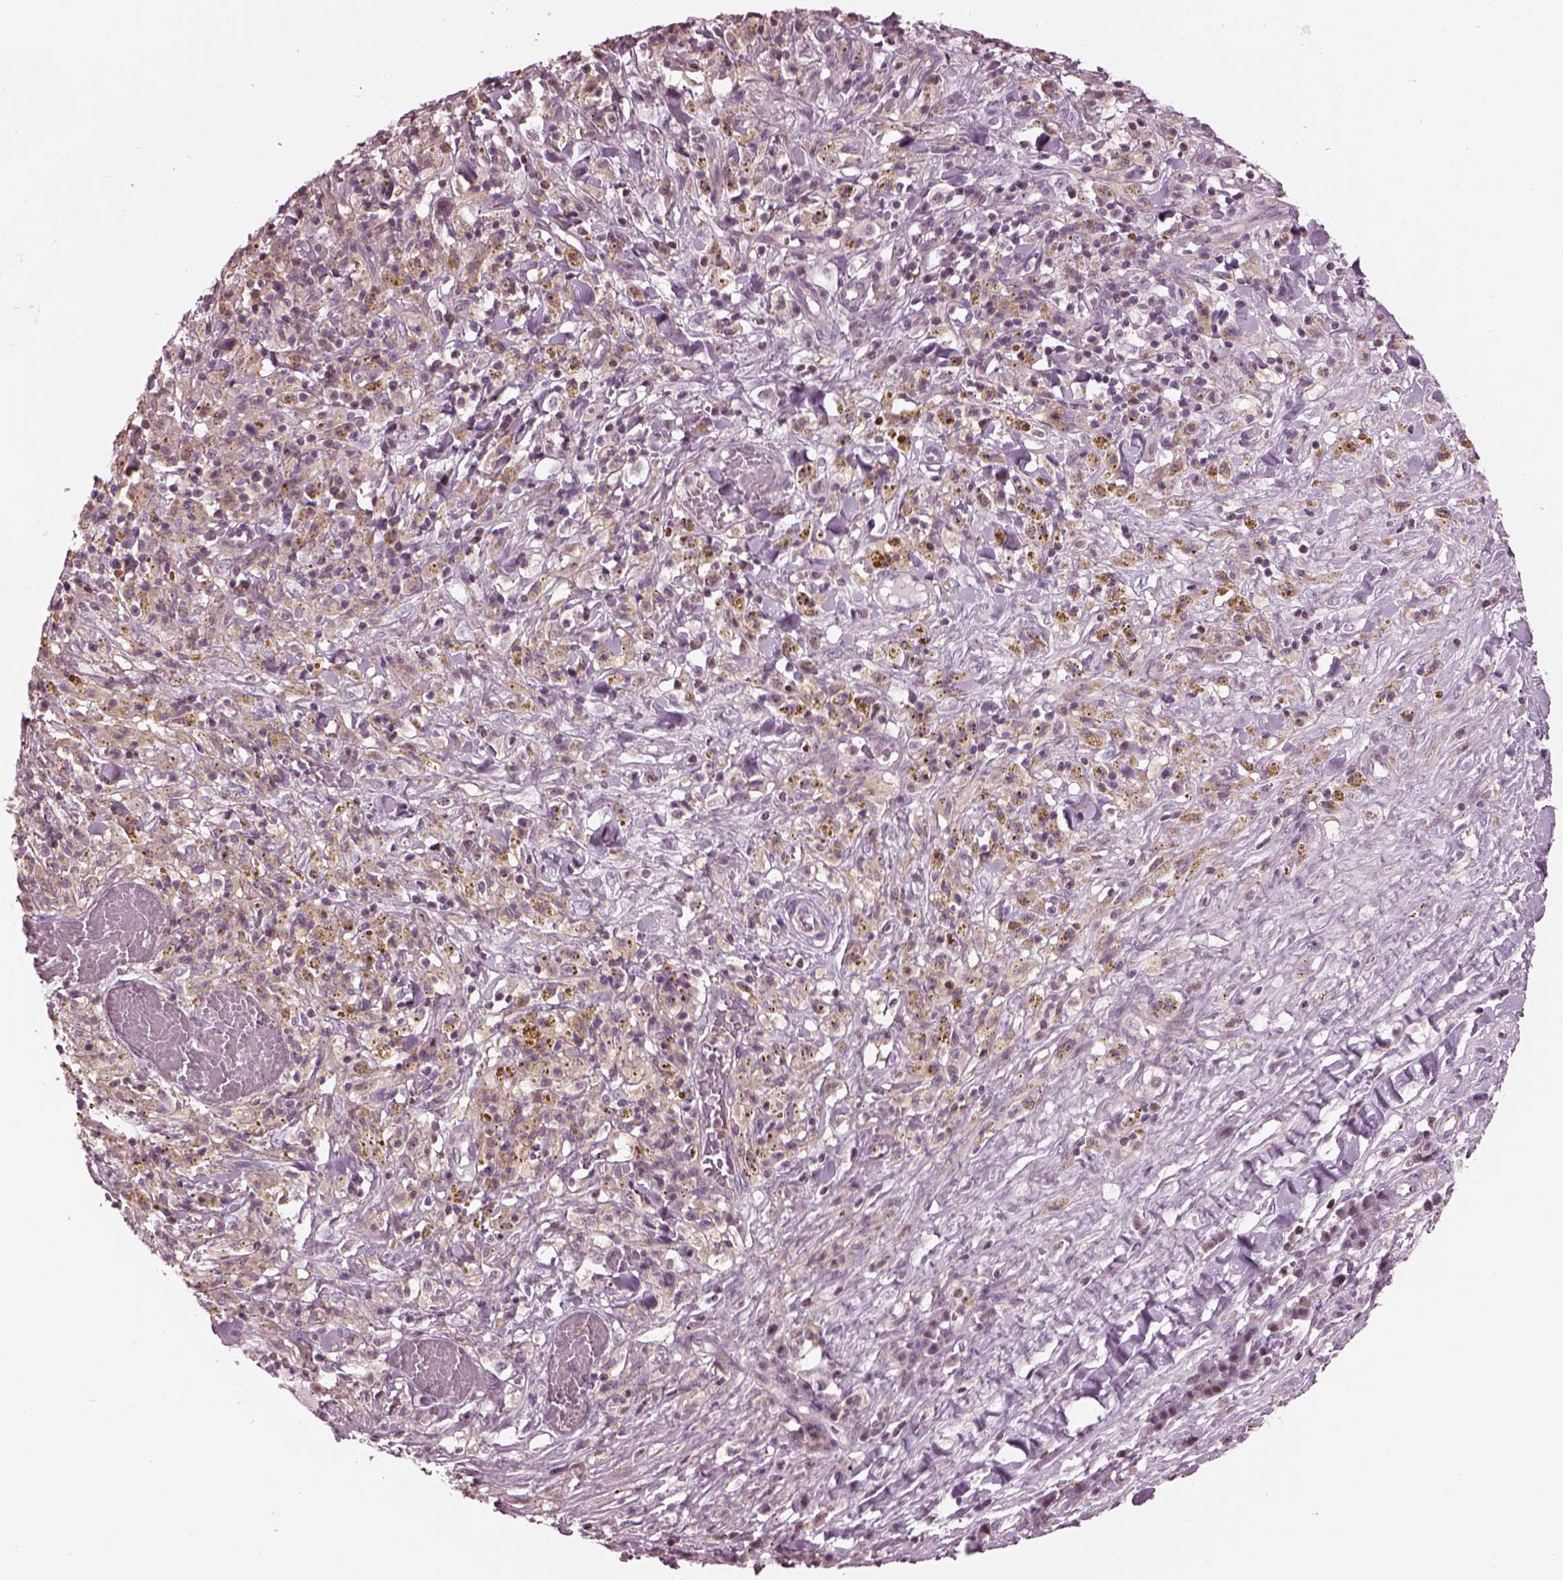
{"staining": {"intensity": "negative", "quantity": "none", "location": "none"}, "tissue": "melanoma", "cell_type": "Tumor cells", "image_type": "cancer", "snomed": [{"axis": "morphology", "description": "Malignant melanoma, NOS"}, {"axis": "topography", "description": "Skin"}], "caption": "There is no significant expression in tumor cells of malignant melanoma.", "gene": "BFSP1", "patient": {"sex": "female", "age": 91}}